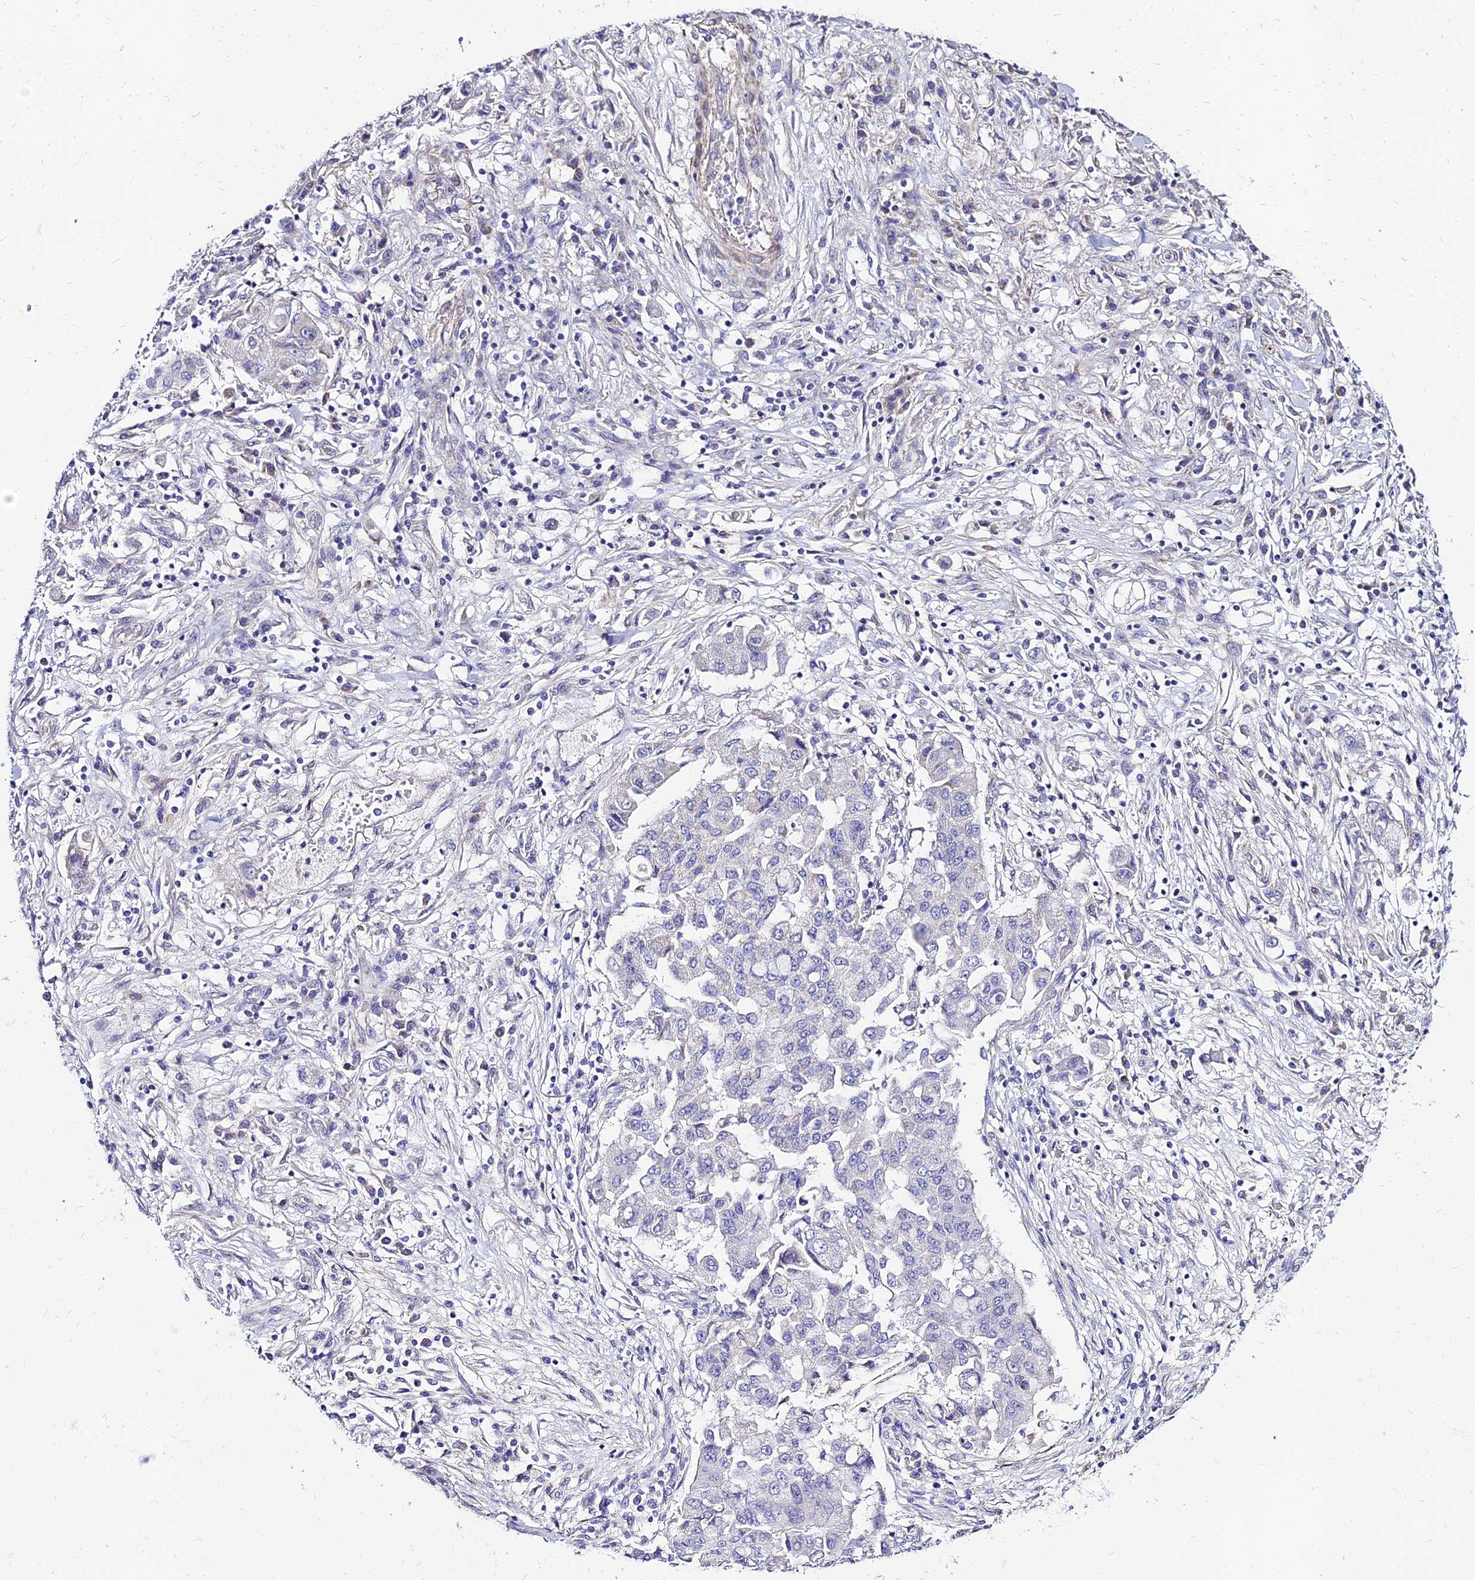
{"staining": {"intensity": "negative", "quantity": "none", "location": "none"}, "tissue": "lung cancer", "cell_type": "Tumor cells", "image_type": "cancer", "snomed": [{"axis": "morphology", "description": "Squamous cell carcinoma, NOS"}, {"axis": "topography", "description": "Lung"}], "caption": "Tumor cells show no significant staining in squamous cell carcinoma (lung). (DAB immunohistochemistry (IHC), high magnification).", "gene": "YEATS2", "patient": {"sex": "male", "age": 74}}